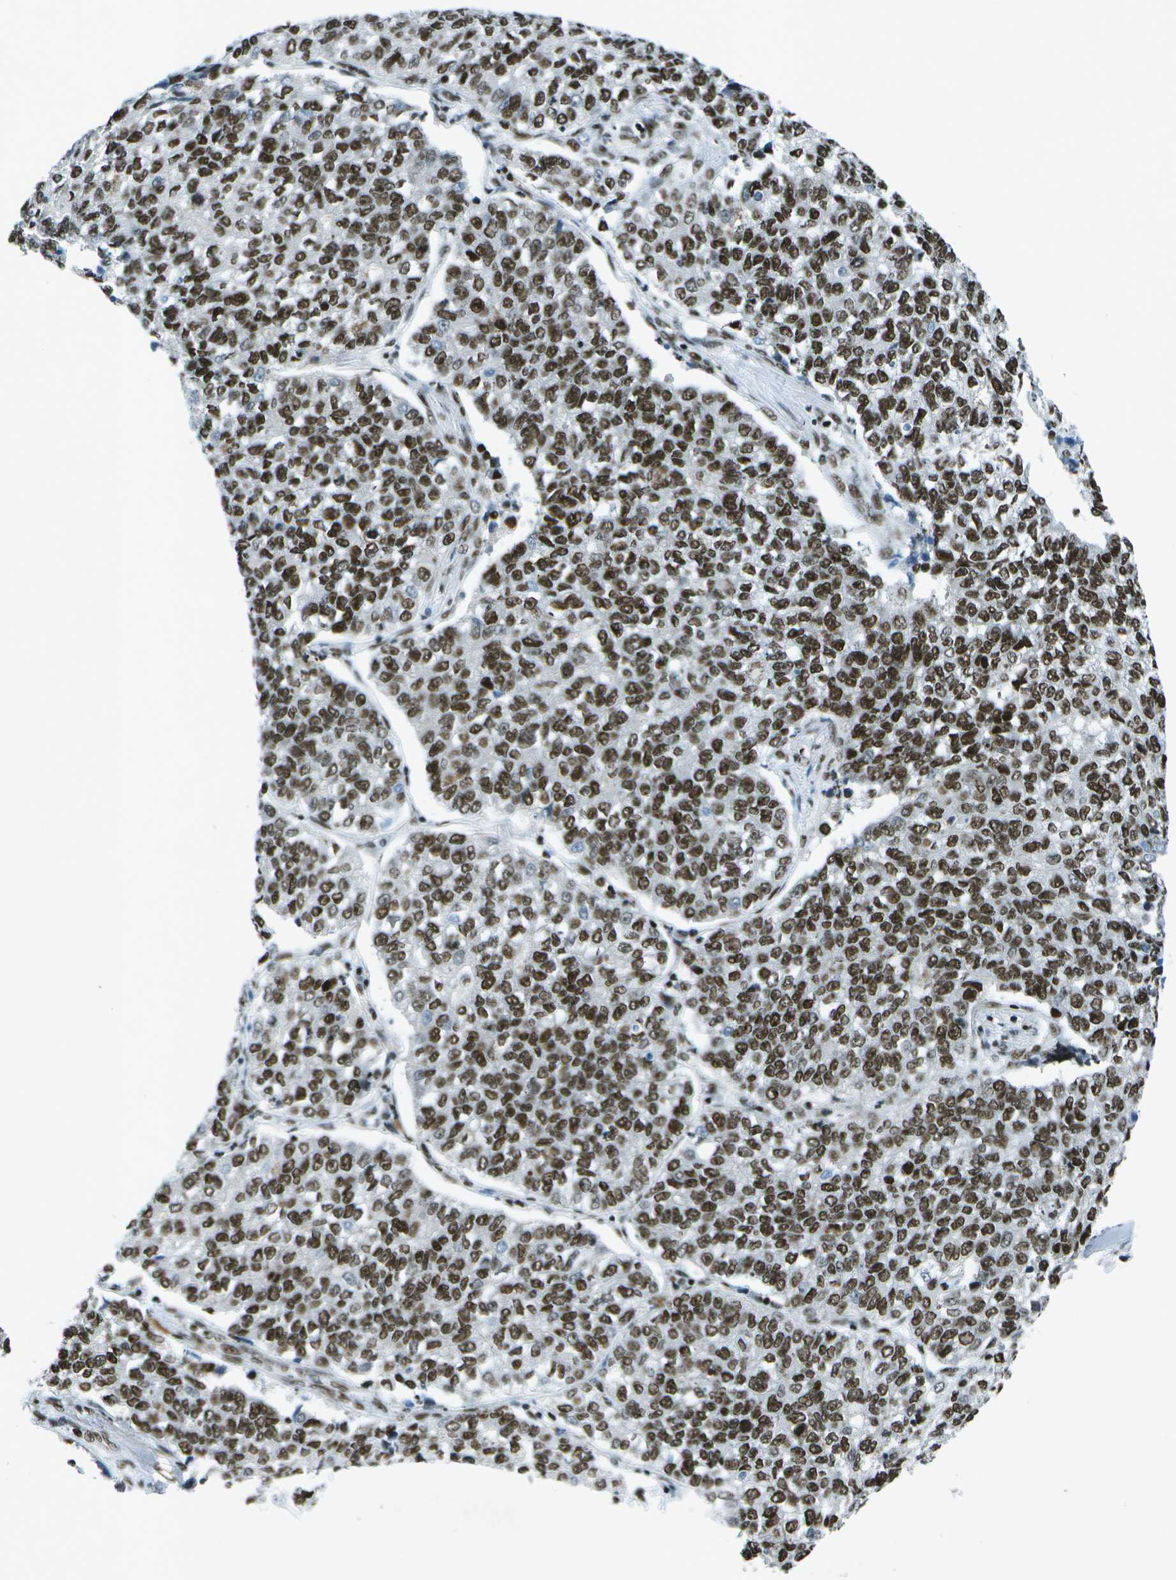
{"staining": {"intensity": "strong", "quantity": ">75%", "location": "nuclear"}, "tissue": "lung cancer", "cell_type": "Tumor cells", "image_type": "cancer", "snomed": [{"axis": "morphology", "description": "Adenocarcinoma, NOS"}, {"axis": "topography", "description": "Lung"}], "caption": "High-magnification brightfield microscopy of lung cancer stained with DAB (3,3'-diaminobenzidine) (brown) and counterstained with hematoxylin (blue). tumor cells exhibit strong nuclear positivity is present in about>75% of cells.", "gene": "MTA2", "patient": {"sex": "male", "age": 49}}